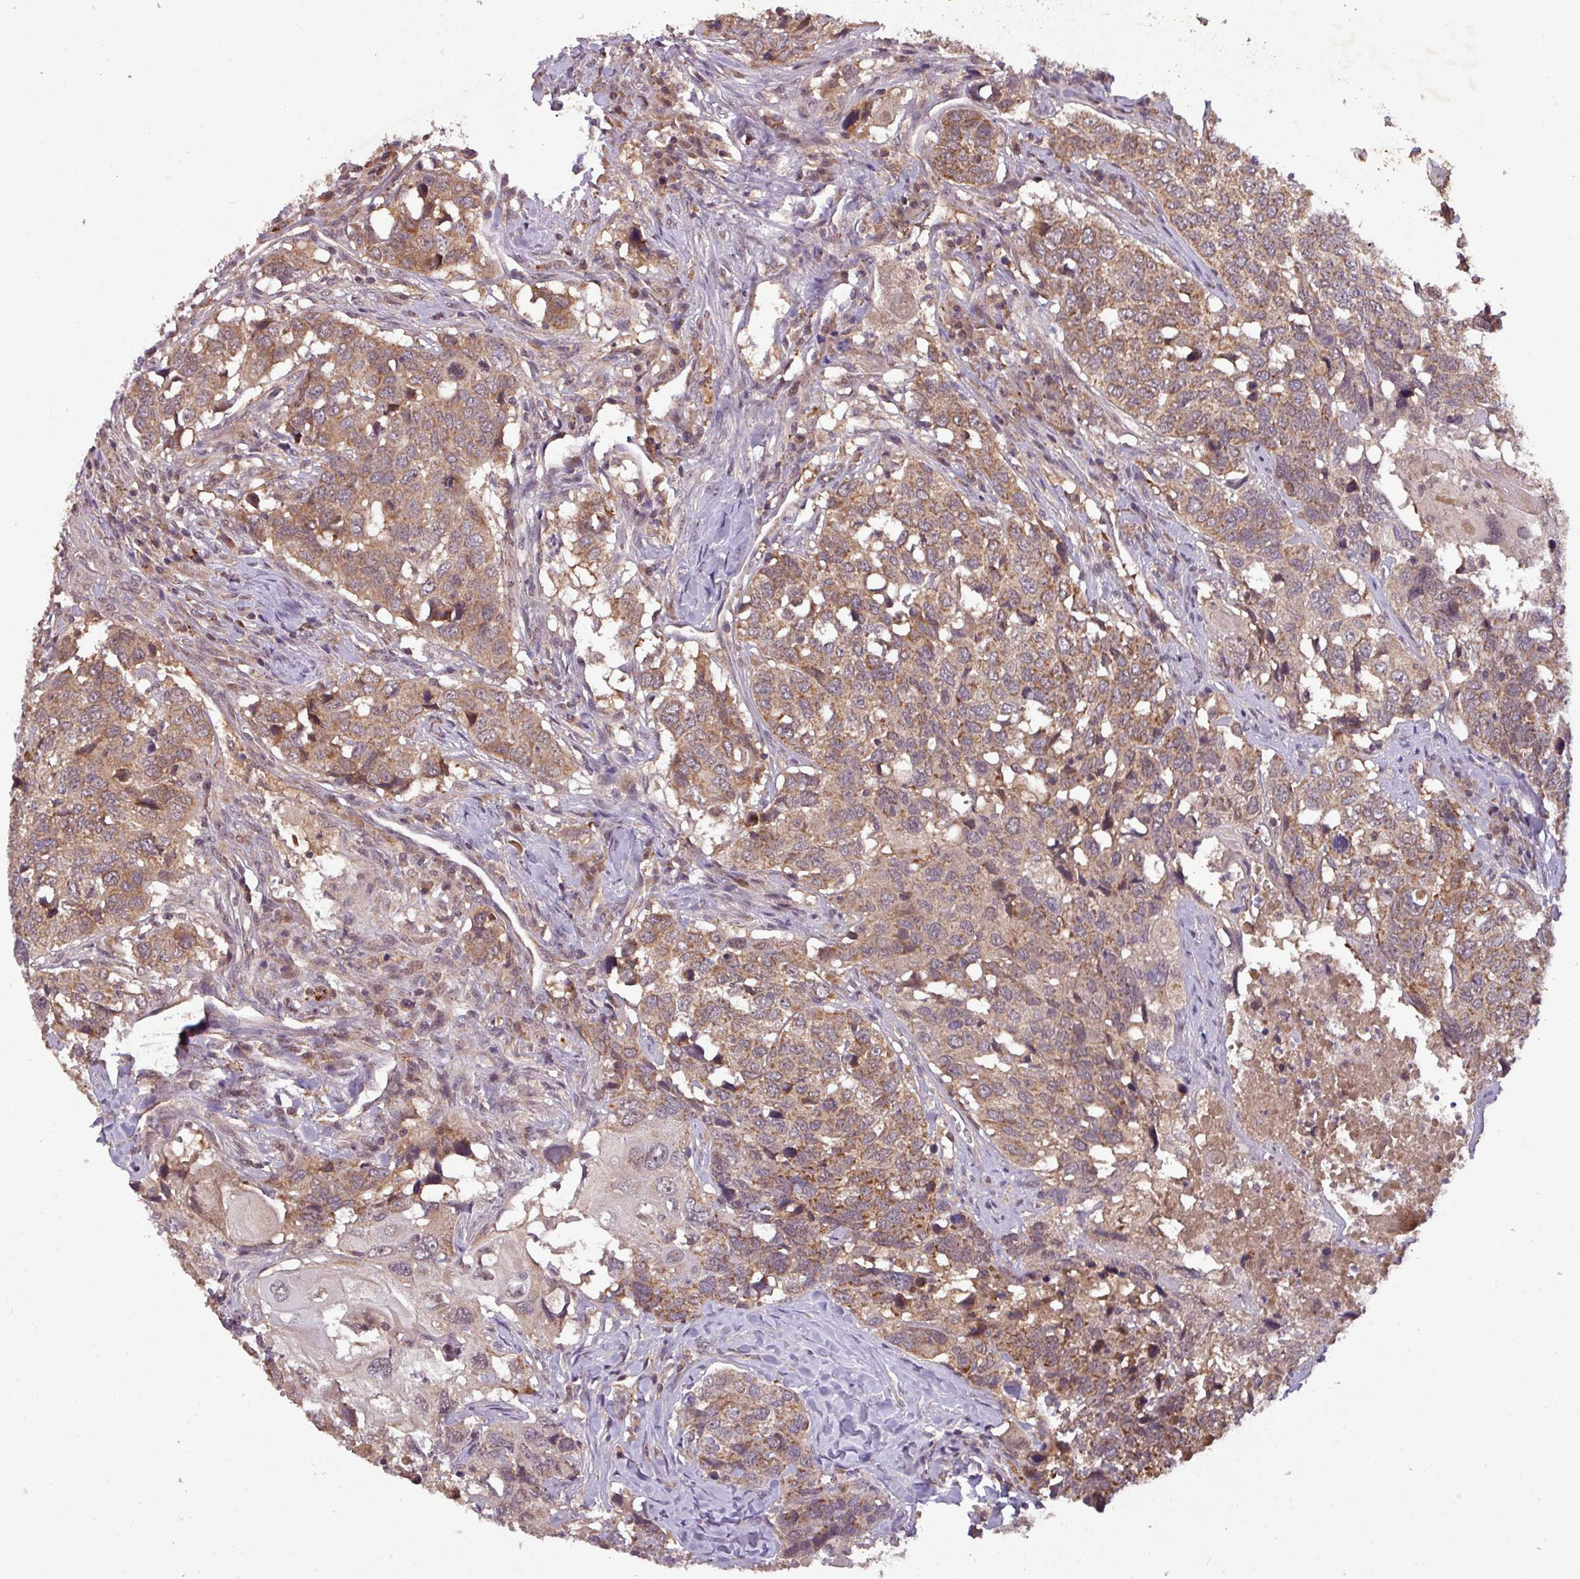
{"staining": {"intensity": "moderate", "quantity": ">75%", "location": "cytoplasmic/membranous"}, "tissue": "head and neck cancer", "cell_type": "Tumor cells", "image_type": "cancer", "snomed": [{"axis": "morphology", "description": "Normal tissue, NOS"}, {"axis": "morphology", "description": "Squamous cell carcinoma, NOS"}, {"axis": "topography", "description": "Skeletal muscle"}, {"axis": "topography", "description": "Vascular tissue"}, {"axis": "topography", "description": "Peripheral nerve tissue"}, {"axis": "topography", "description": "Head-Neck"}], "caption": "Human head and neck cancer (squamous cell carcinoma) stained with a brown dye reveals moderate cytoplasmic/membranous positive expression in about >75% of tumor cells.", "gene": "PUS1", "patient": {"sex": "male", "age": 66}}